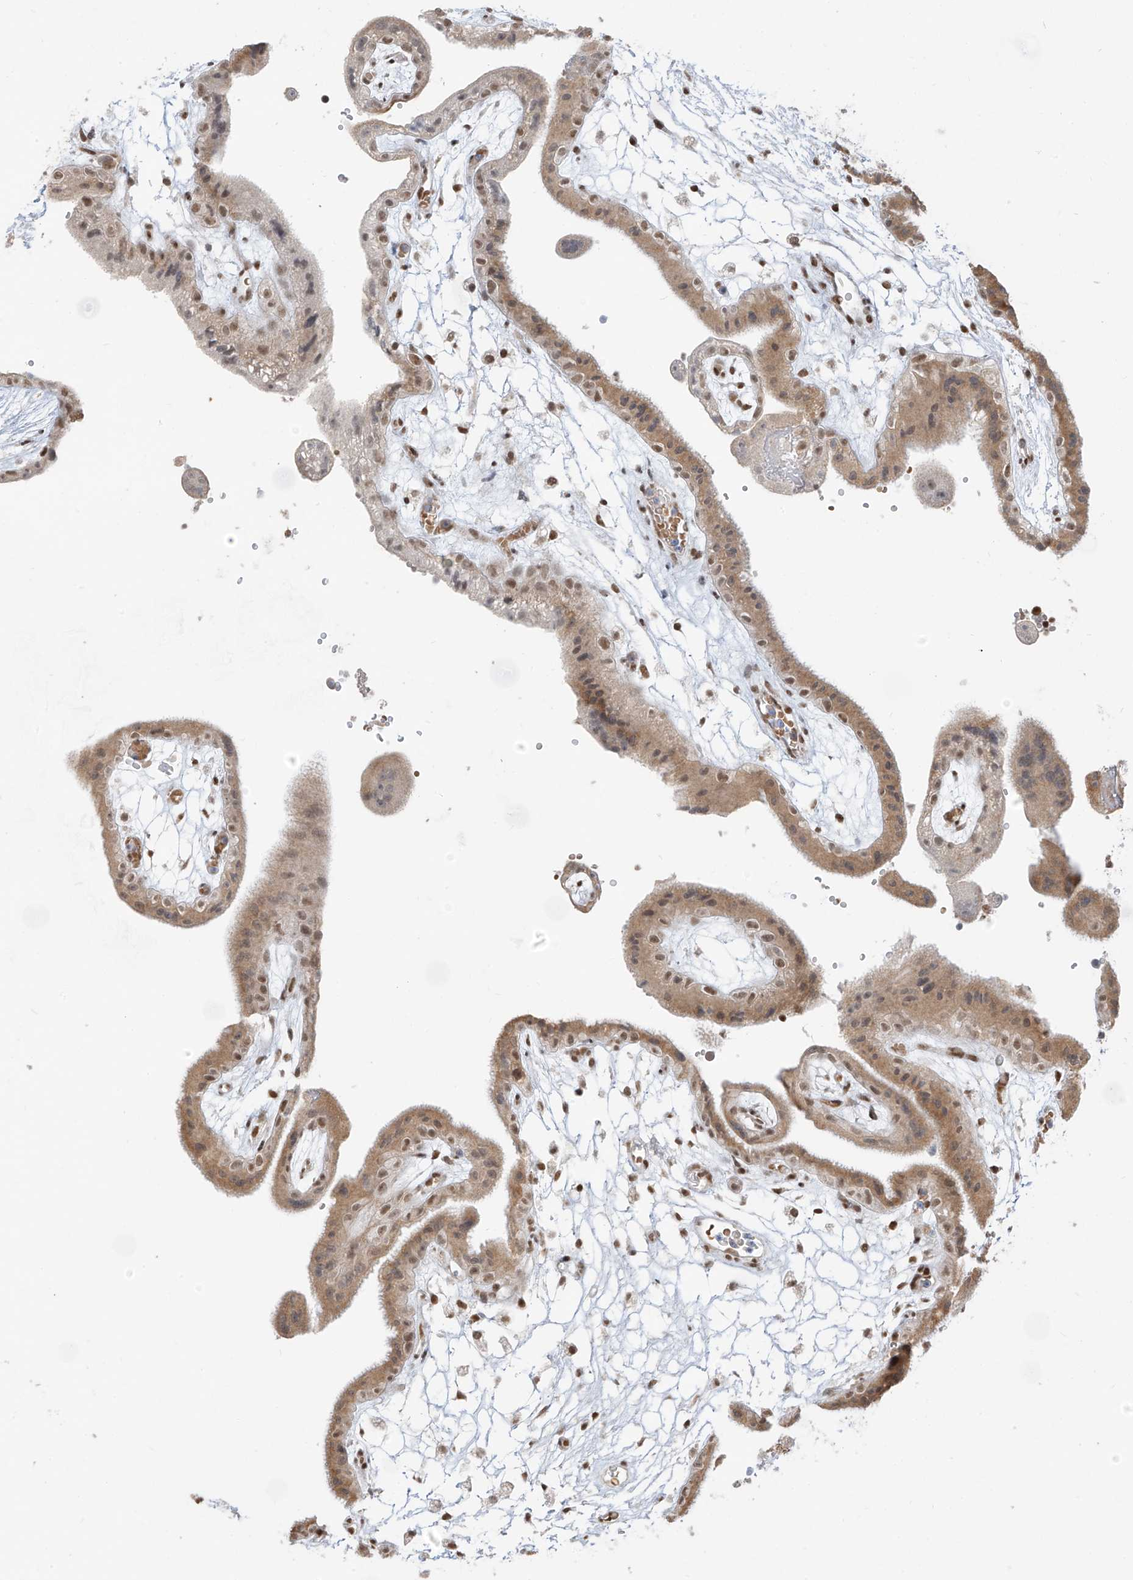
{"staining": {"intensity": "moderate", "quantity": ">75%", "location": "nuclear"}, "tissue": "placenta", "cell_type": "Decidual cells", "image_type": "normal", "snomed": [{"axis": "morphology", "description": "Normal tissue, NOS"}, {"axis": "topography", "description": "Placenta"}], "caption": "Immunohistochemical staining of normal placenta demonstrates >75% levels of moderate nuclear protein positivity in approximately >75% of decidual cells. The staining was performed using DAB, with brown indicating positive protein expression. Nuclei are stained blue with hematoxylin.", "gene": "ZMYM2", "patient": {"sex": "female", "age": 18}}